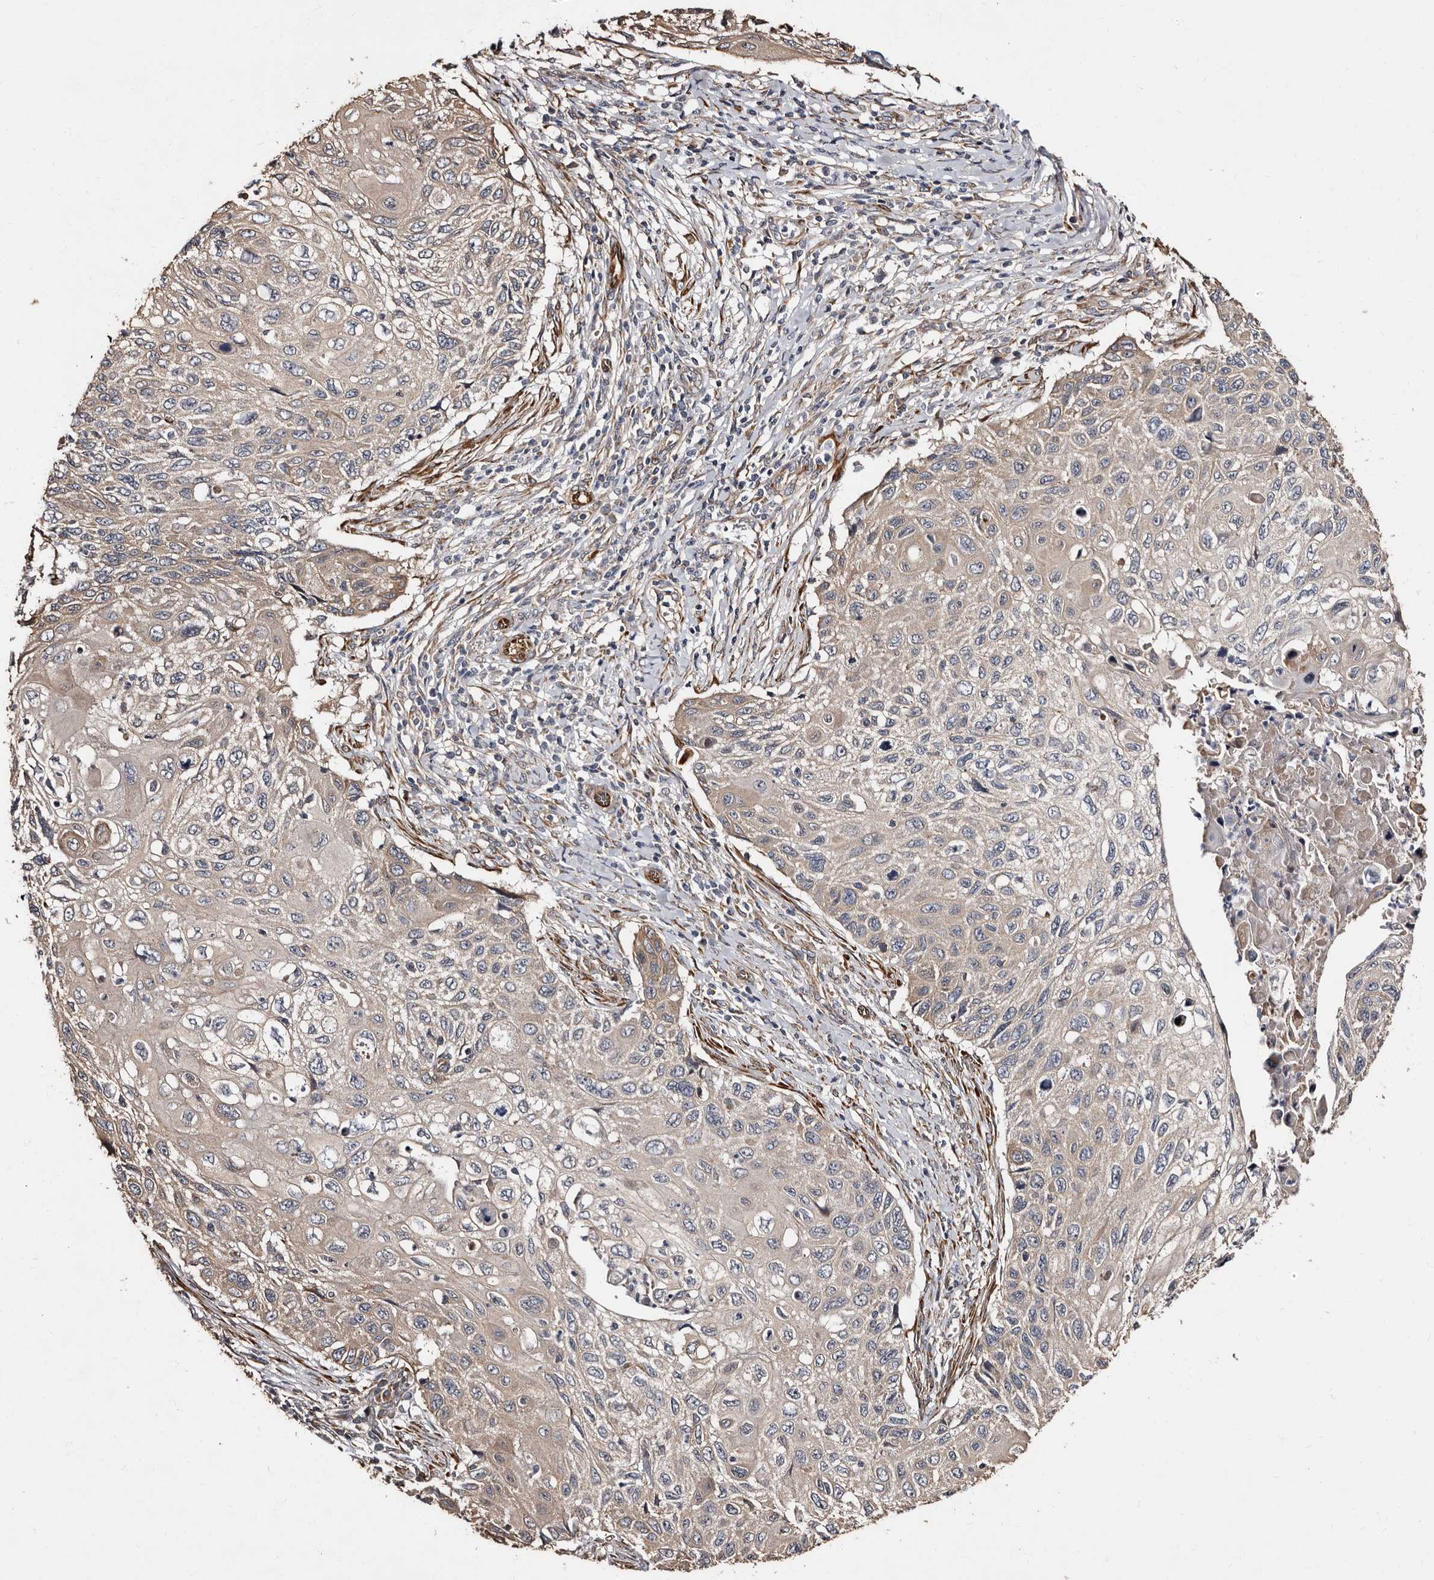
{"staining": {"intensity": "weak", "quantity": "25%-75%", "location": "cytoplasmic/membranous"}, "tissue": "cervical cancer", "cell_type": "Tumor cells", "image_type": "cancer", "snomed": [{"axis": "morphology", "description": "Squamous cell carcinoma, NOS"}, {"axis": "topography", "description": "Cervix"}], "caption": "Weak cytoplasmic/membranous positivity is appreciated in approximately 25%-75% of tumor cells in cervical cancer (squamous cell carcinoma).", "gene": "TBC1D22B", "patient": {"sex": "female", "age": 70}}